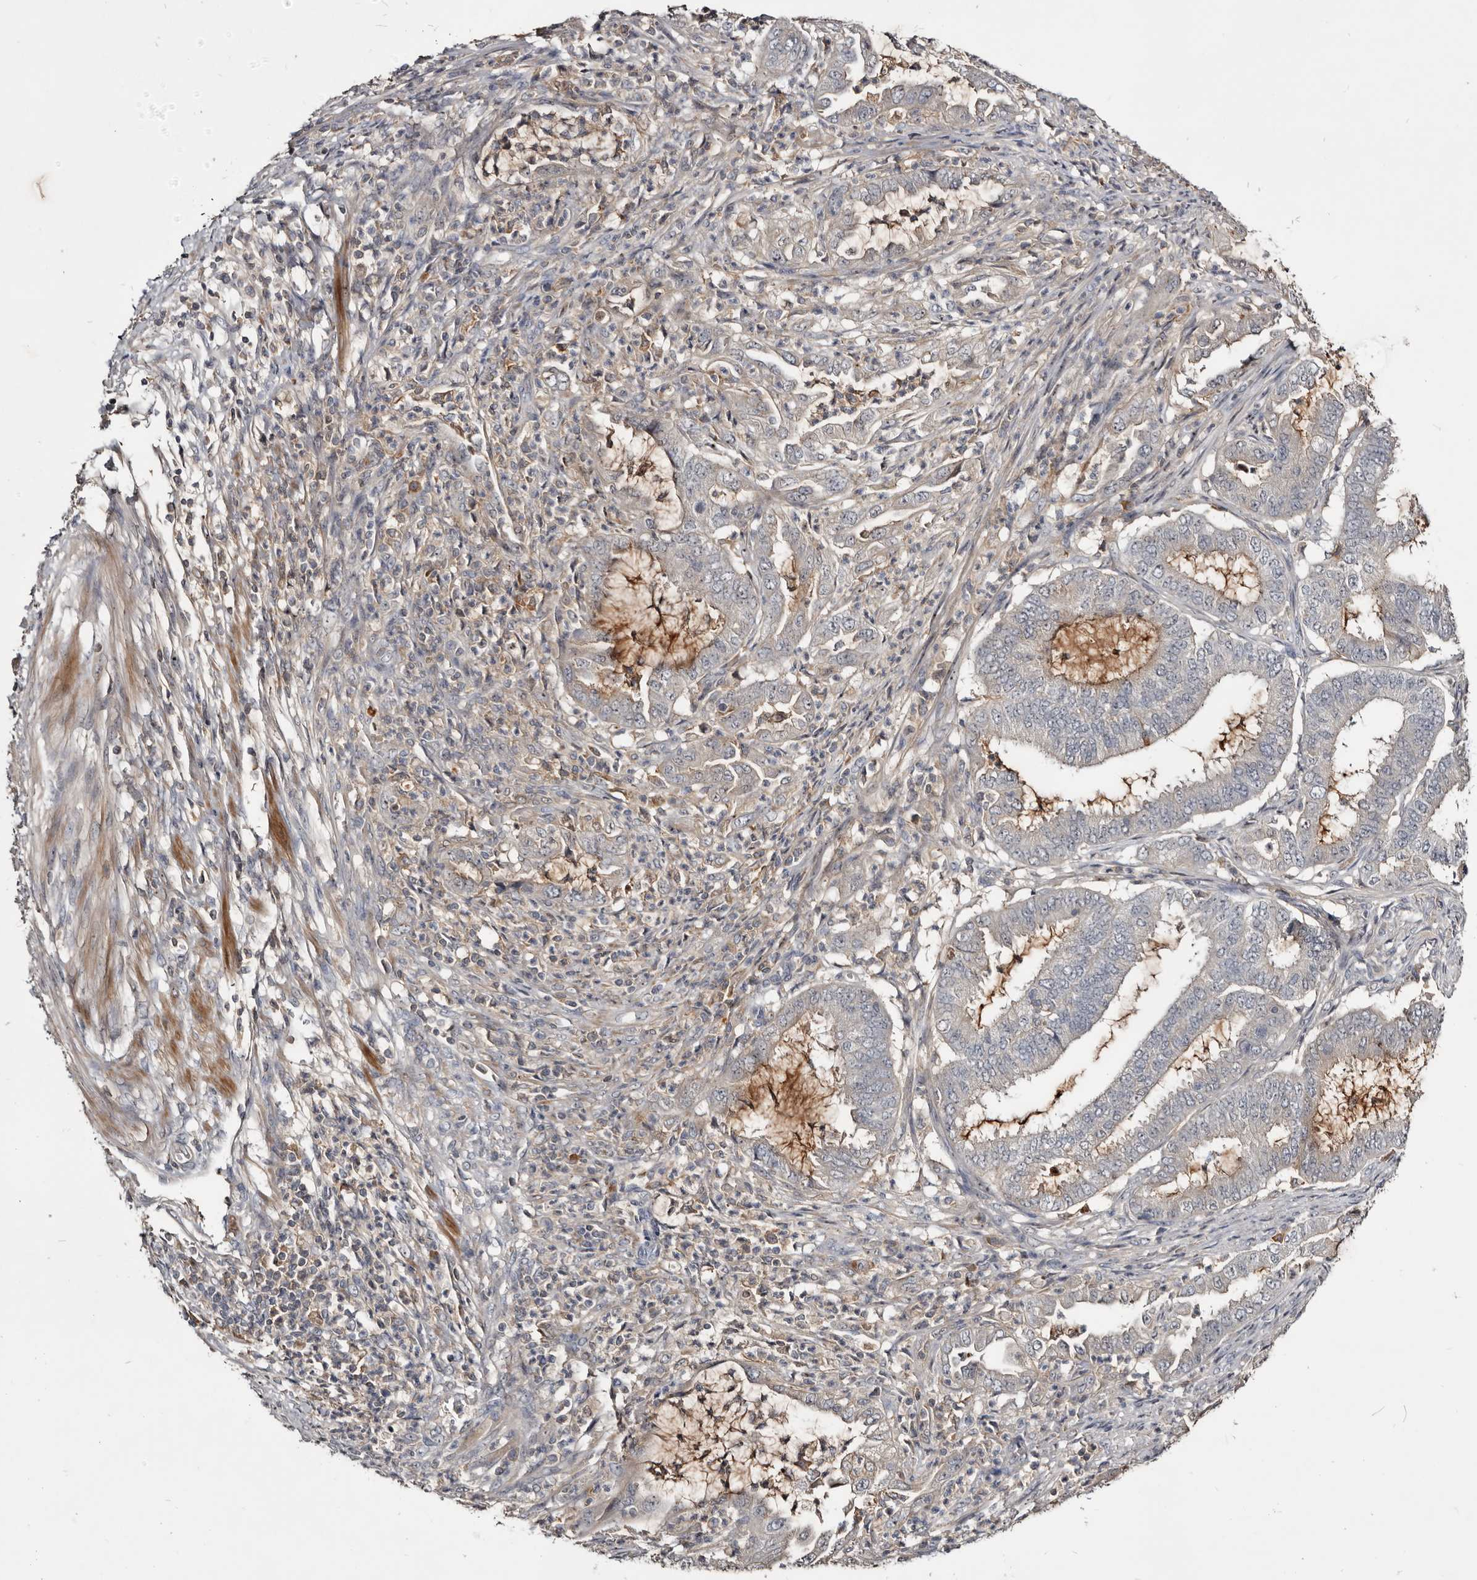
{"staining": {"intensity": "negative", "quantity": "none", "location": "none"}, "tissue": "endometrial cancer", "cell_type": "Tumor cells", "image_type": "cancer", "snomed": [{"axis": "morphology", "description": "Adenocarcinoma, NOS"}, {"axis": "topography", "description": "Endometrium"}], "caption": "Protein analysis of endometrial cancer (adenocarcinoma) shows no significant expression in tumor cells.", "gene": "TTC39A", "patient": {"sex": "female", "age": 51}}